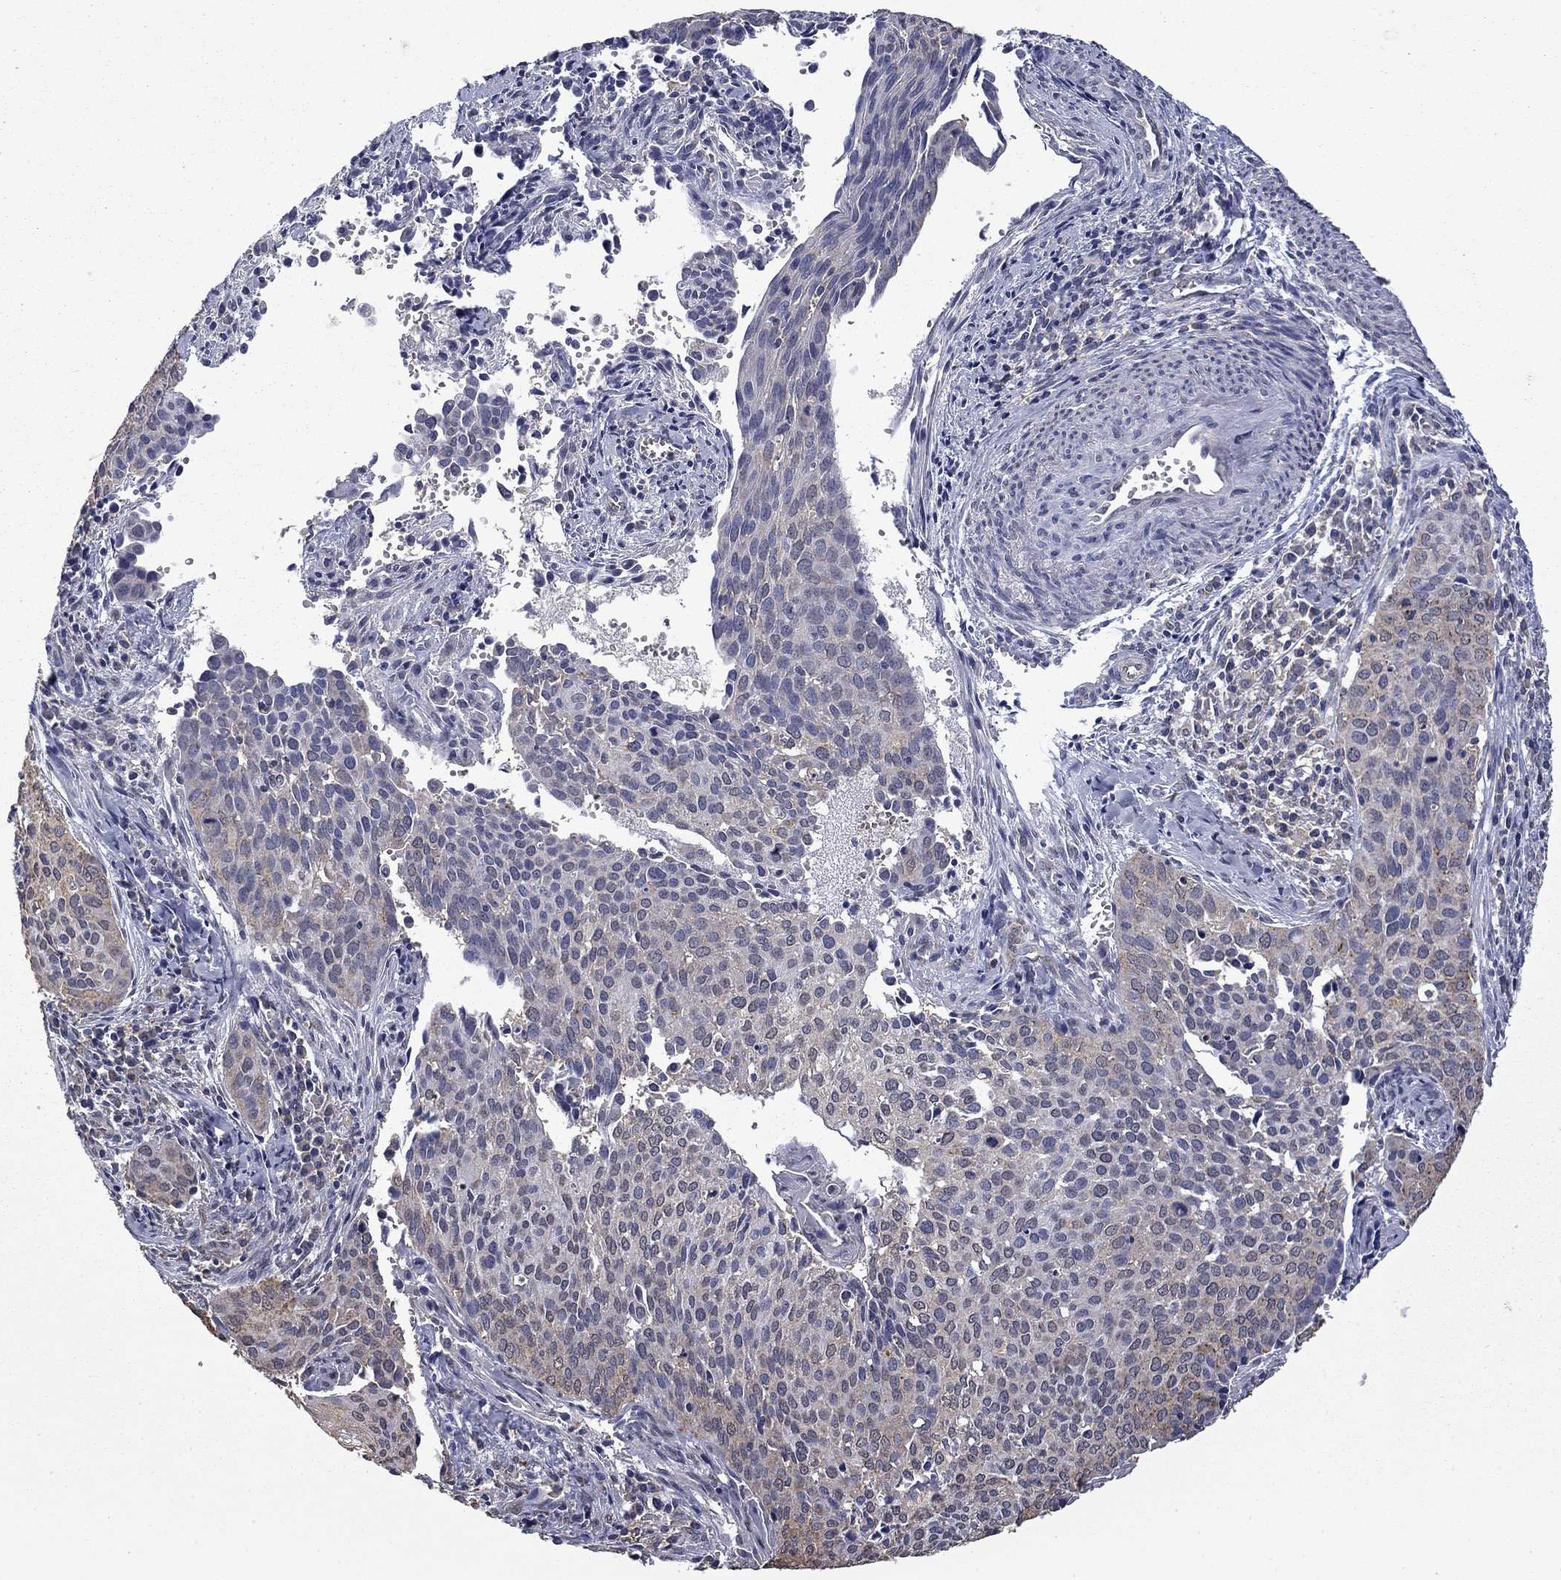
{"staining": {"intensity": "negative", "quantity": "none", "location": "none"}, "tissue": "cervical cancer", "cell_type": "Tumor cells", "image_type": "cancer", "snomed": [{"axis": "morphology", "description": "Squamous cell carcinoma, NOS"}, {"axis": "topography", "description": "Cervix"}], "caption": "High magnification brightfield microscopy of cervical squamous cell carcinoma stained with DAB (3,3'-diaminobenzidine) (brown) and counterstained with hematoxylin (blue): tumor cells show no significant expression.", "gene": "MFAP3L", "patient": {"sex": "female", "age": 29}}